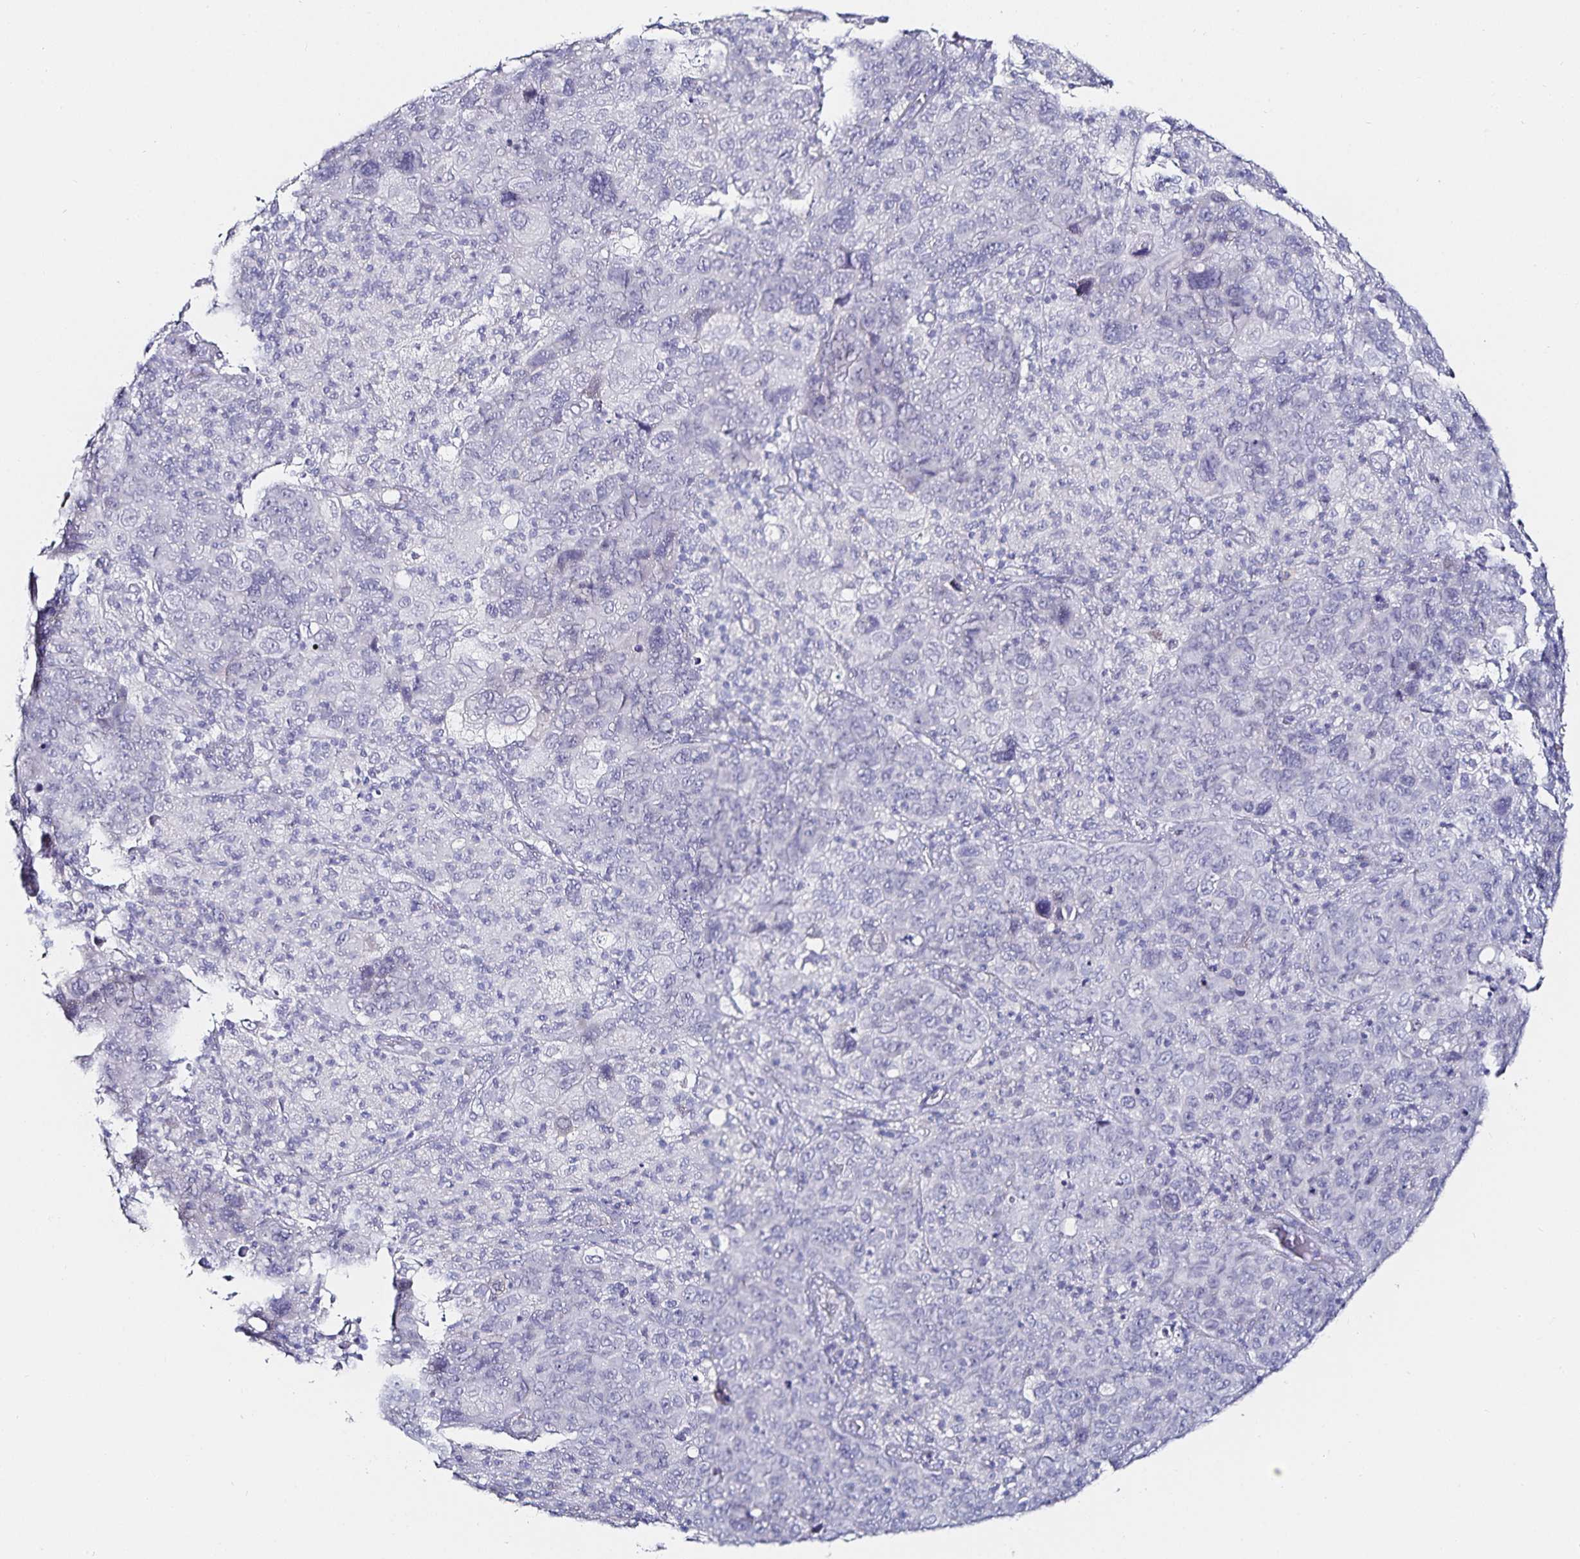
{"staining": {"intensity": "negative", "quantity": "none", "location": "none"}, "tissue": "cervical cancer", "cell_type": "Tumor cells", "image_type": "cancer", "snomed": [{"axis": "morphology", "description": "Squamous cell carcinoma, NOS"}, {"axis": "topography", "description": "Cervix"}], "caption": "DAB immunohistochemical staining of human squamous cell carcinoma (cervical) reveals no significant staining in tumor cells.", "gene": "TSPAN7", "patient": {"sex": "female", "age": 44}}